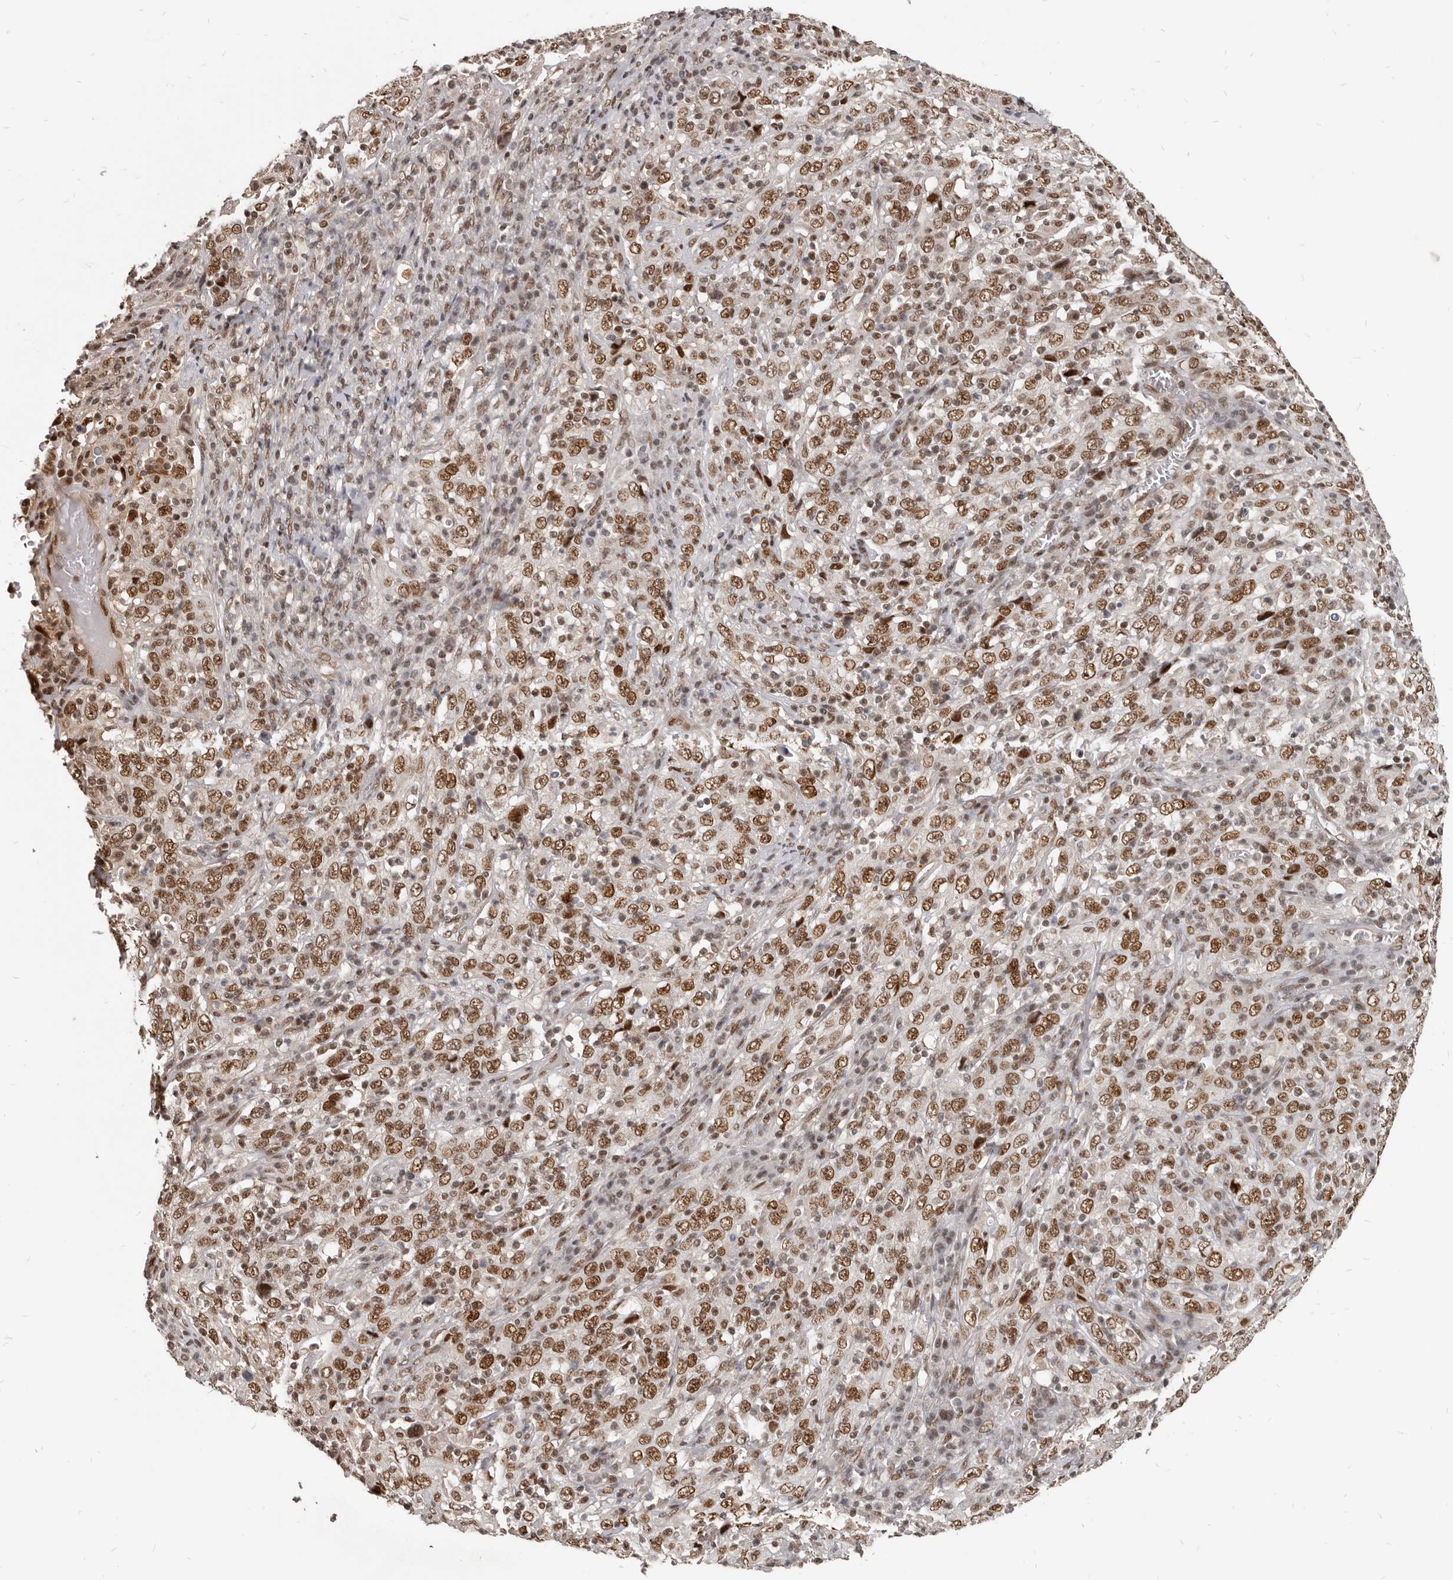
{"staining": {"intensity": "moderate", "quantity": ">75%", "location": "nuclear"}, "tissue": "cervical cancer", "cell_type": "Tumor cells", "image_type": "cancer", "snomed": [{"axis": "morphology", "description": "Squamous cell carcinoma, NOS"}, {"axis": "topography", "description": "Cervix"}], "caption": "Moderate nuclear positivity is identified in approximately >75% of tumor cells in cervical cancer. (IHC, brightfield microscopy, high magnification).", "gene": "ATF5", "patient": {"sex": "female", "age": 46}}